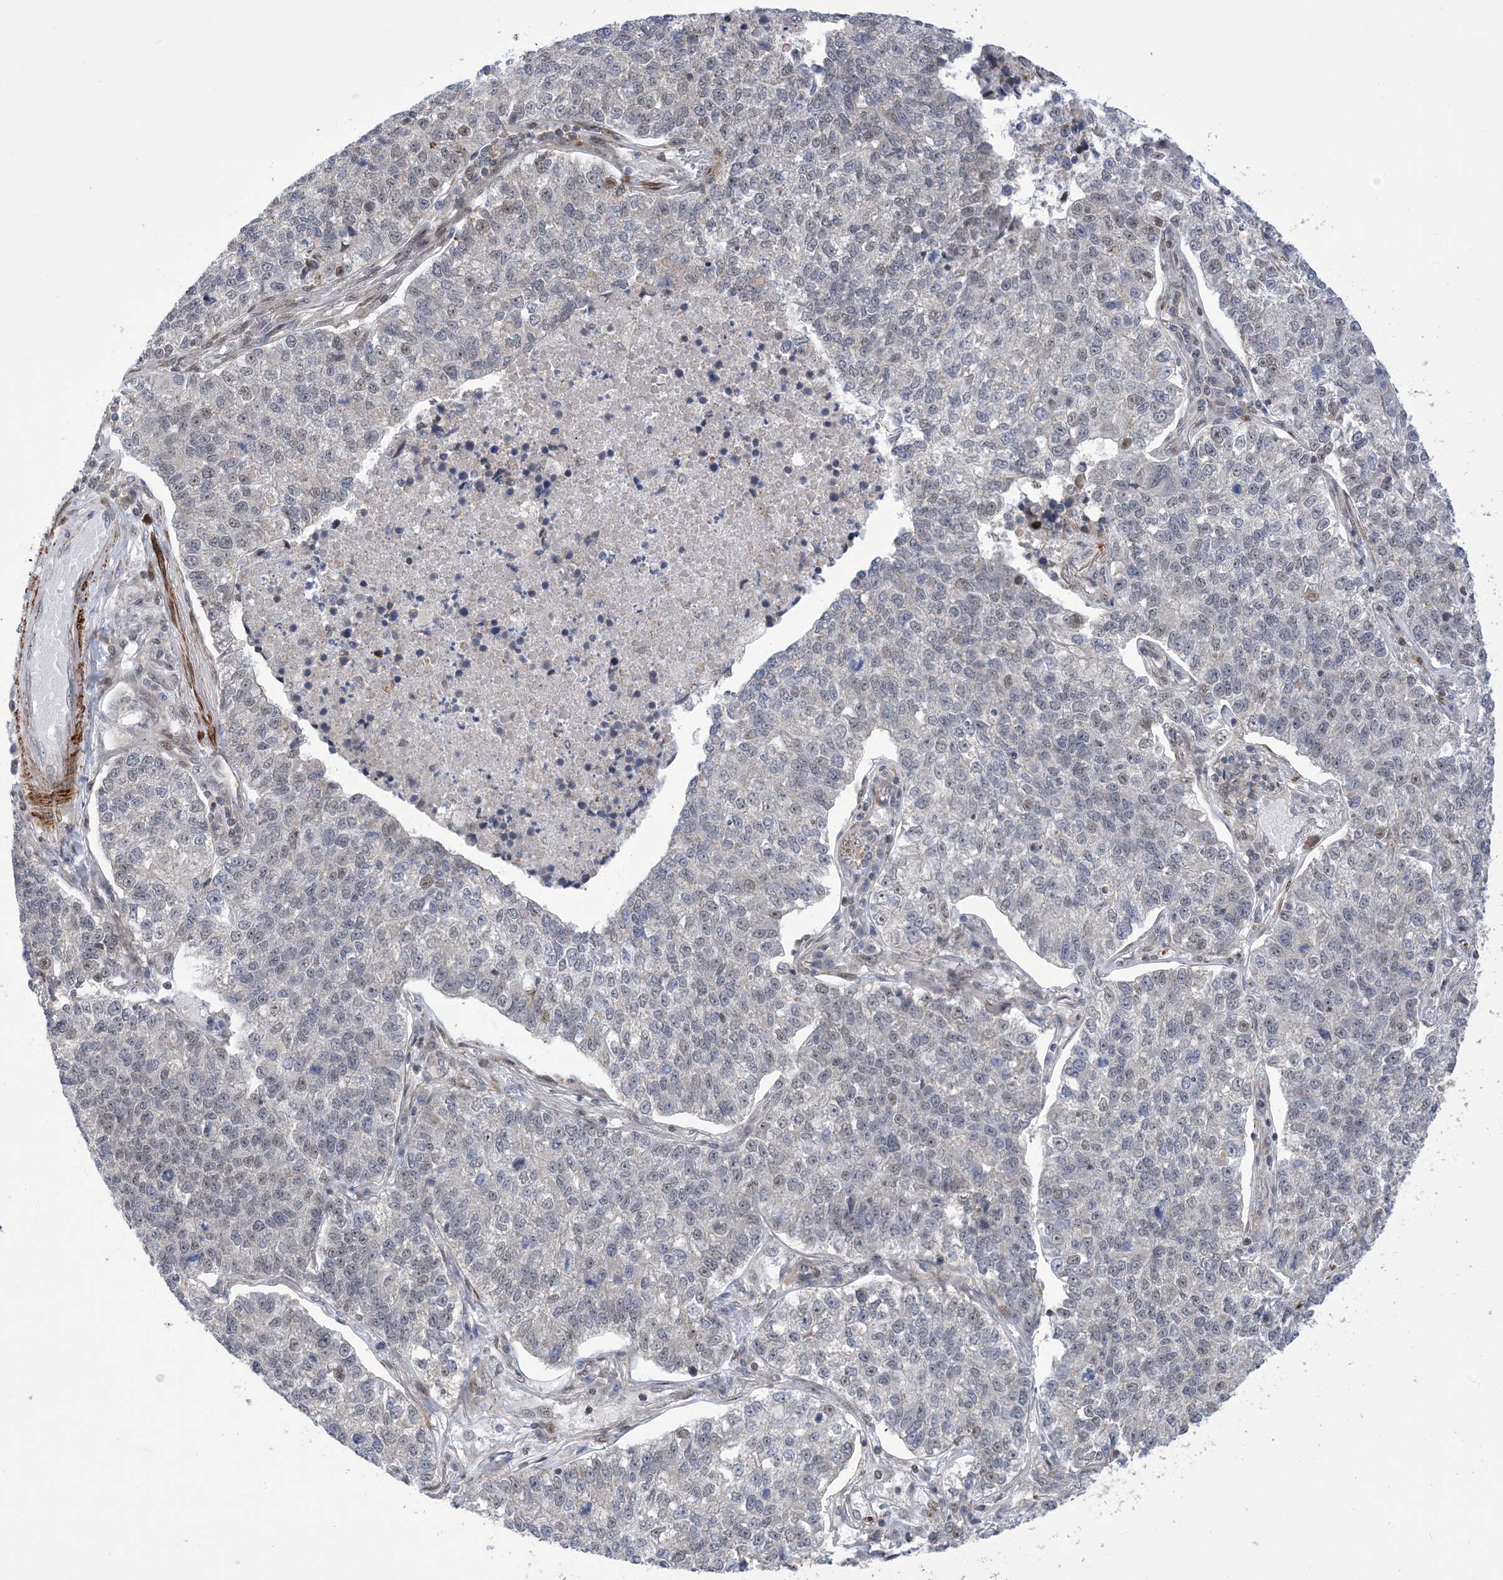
{"staining": {"intensity": "negative", "quantity": "none", "location": "none"}, "tissue": "lung cancer", "cell_type": "Tumor cells", "image_type": "cancer", "snomed": [{"axis": "morphology", "description": "Adenocarcinoma, NOS"}, {"axis": "topography", "description": "Lung"}], "caption": "IHC of lung cancer (adenocarcinoma) shows no positivity in tumor cells.", "gene": "ZNF8", "patient": {"sex": "male", "age": 49}}